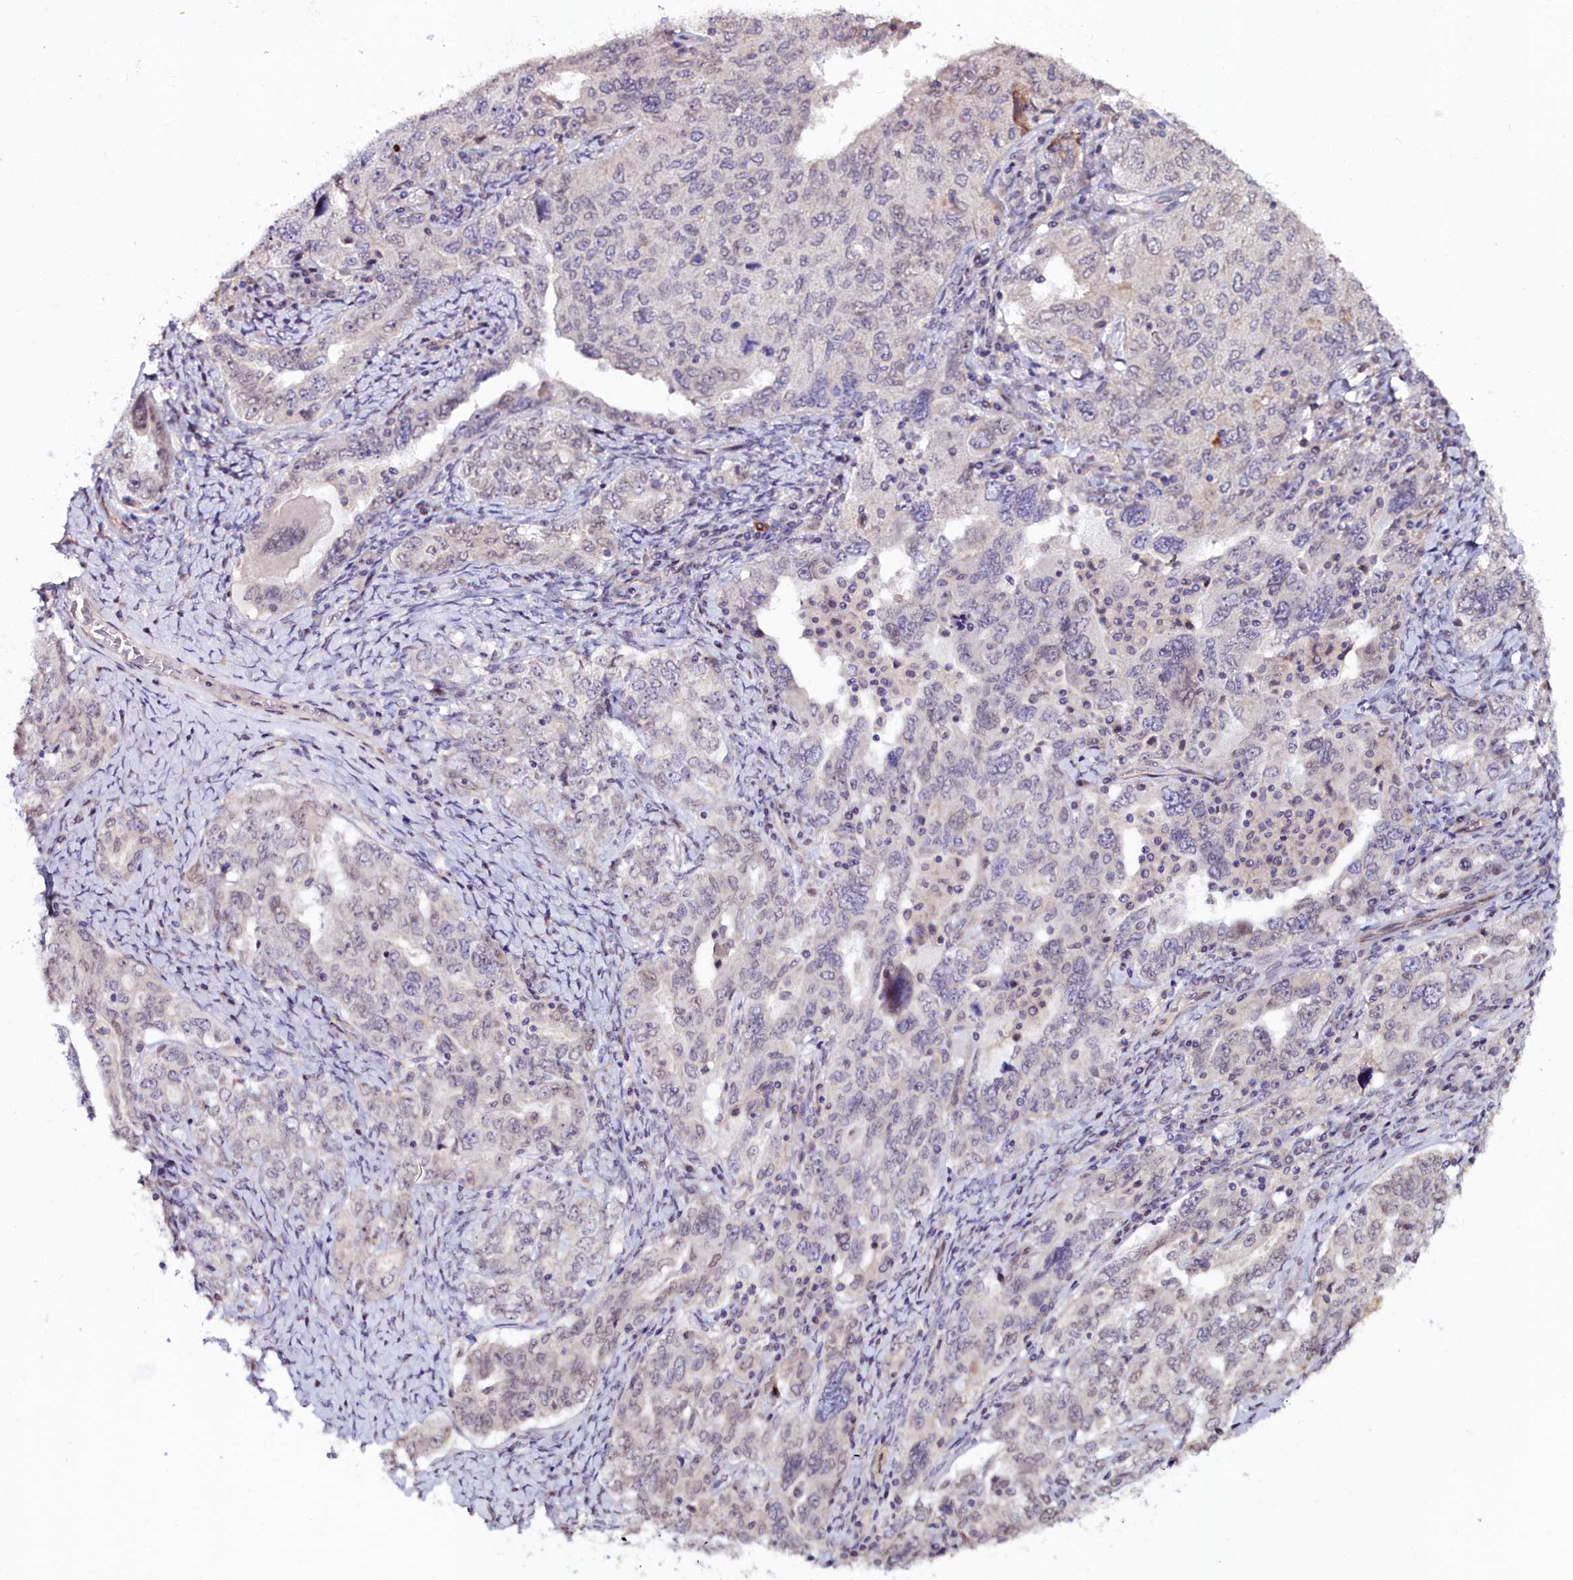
{"staining": {"intensity": "negative", "quantity": "none", "location": "none"}, "tissue": "ovarian cancer", "cell_type": "Tumor cells", "image_type": "cancer", "snomed": [{"axis": "morphology", "description": "Carcinoma, endometroid"}, {"axis": "topography", "description": "Ovary"}], "caption": "There is no significant positivity in tumor cells of endometroid carcinoma (ovarian).", "gene": "C4orf19", "patient": {"sex": "female", "age": 62}}